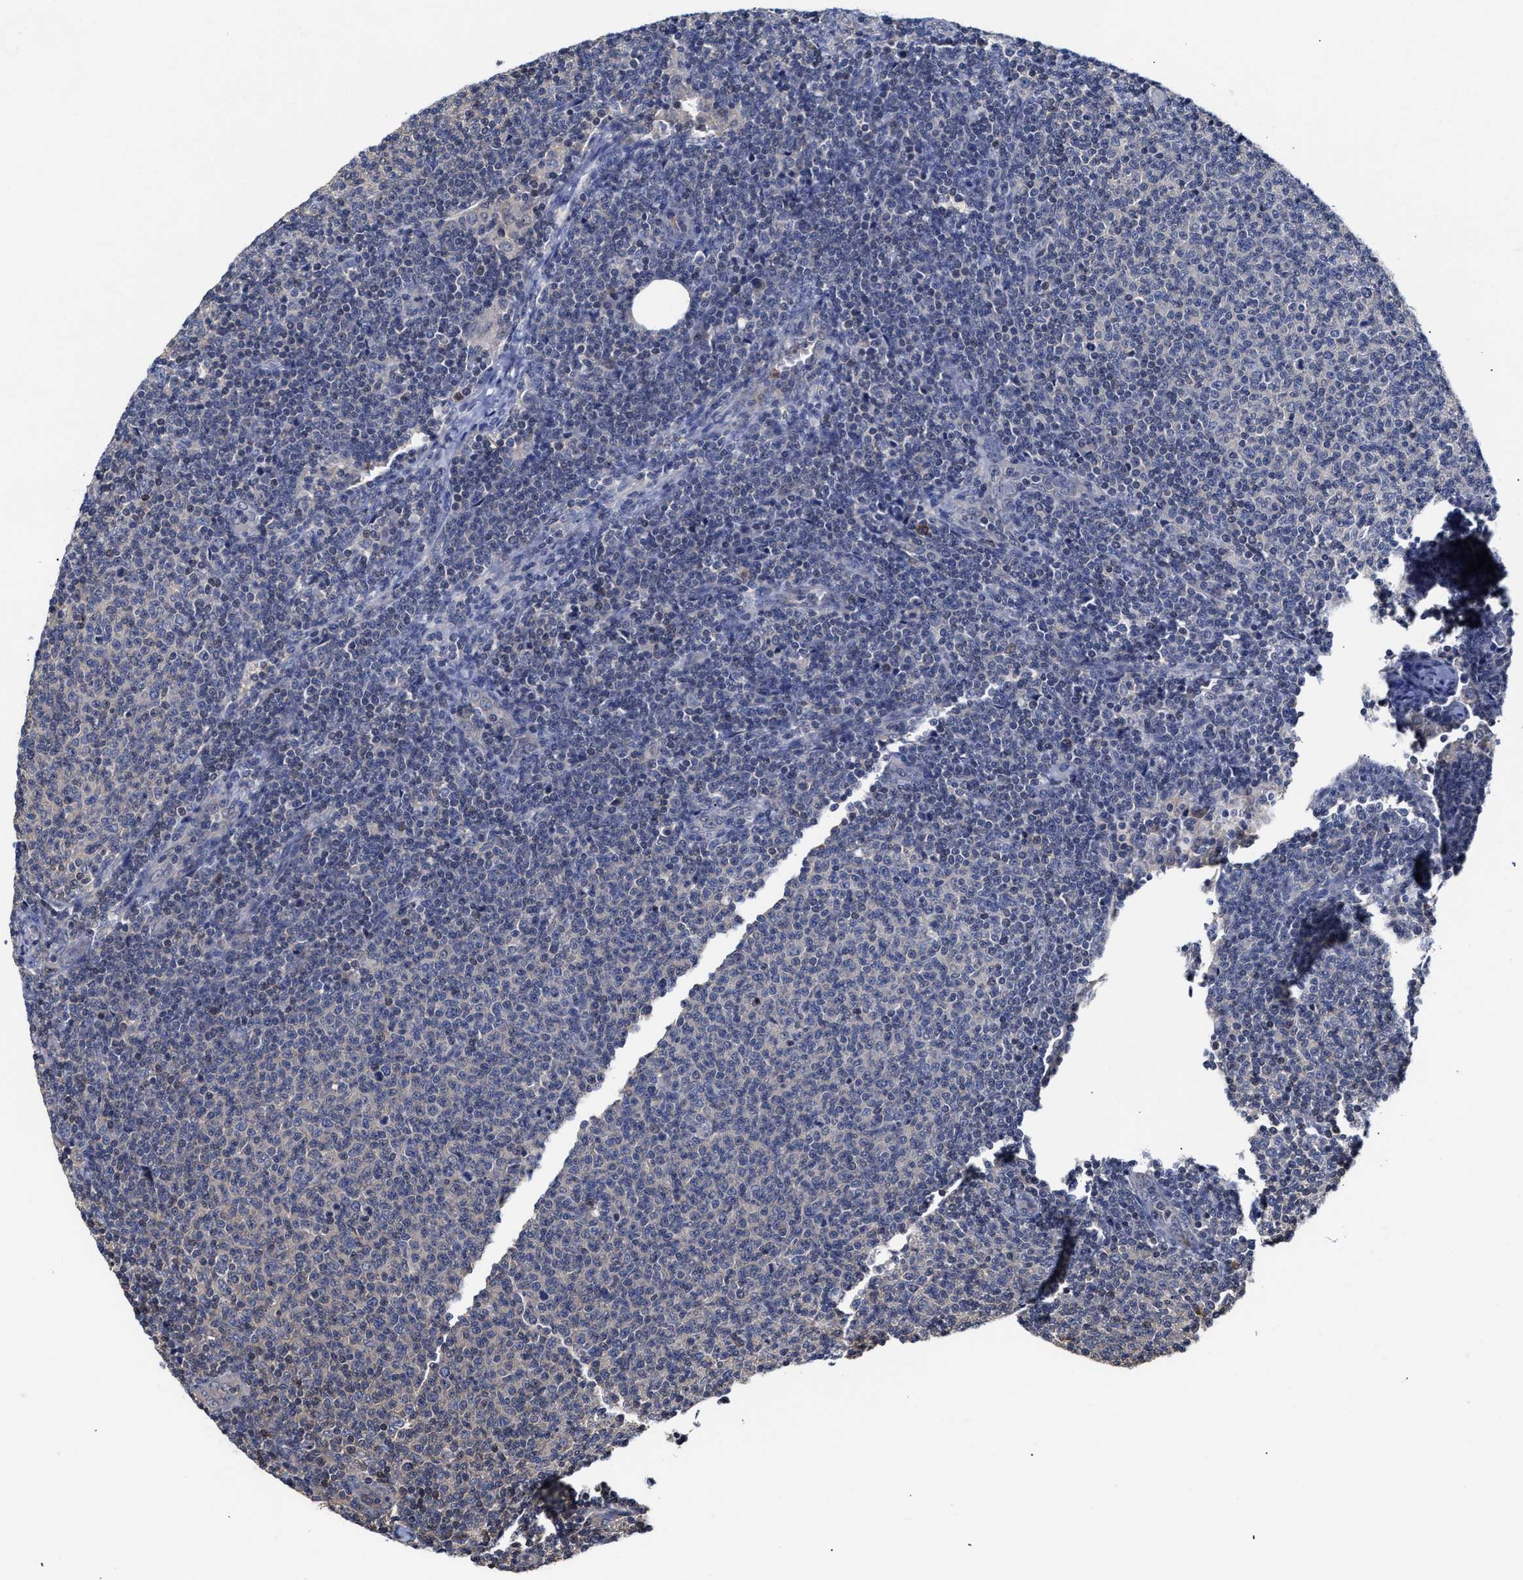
{"staining": {"intensity": "negative", "quantity": "none", "location": "none"}, "tissue": "lymphoma", "cell_type": "Tumor cells", "image_type": "cancer", "snomed": [{"axis": "morphology", "description": "Malignant lymphoma, non-Hodgkin's type, Low grade"}, {"axis": "topography", "description": "Lymph node"}], "caption": "Tumor cells show no significant protein positivity in lymphoma.", "gene": "KLHDC1", "patient": {"sex": "male", "age": 66}}